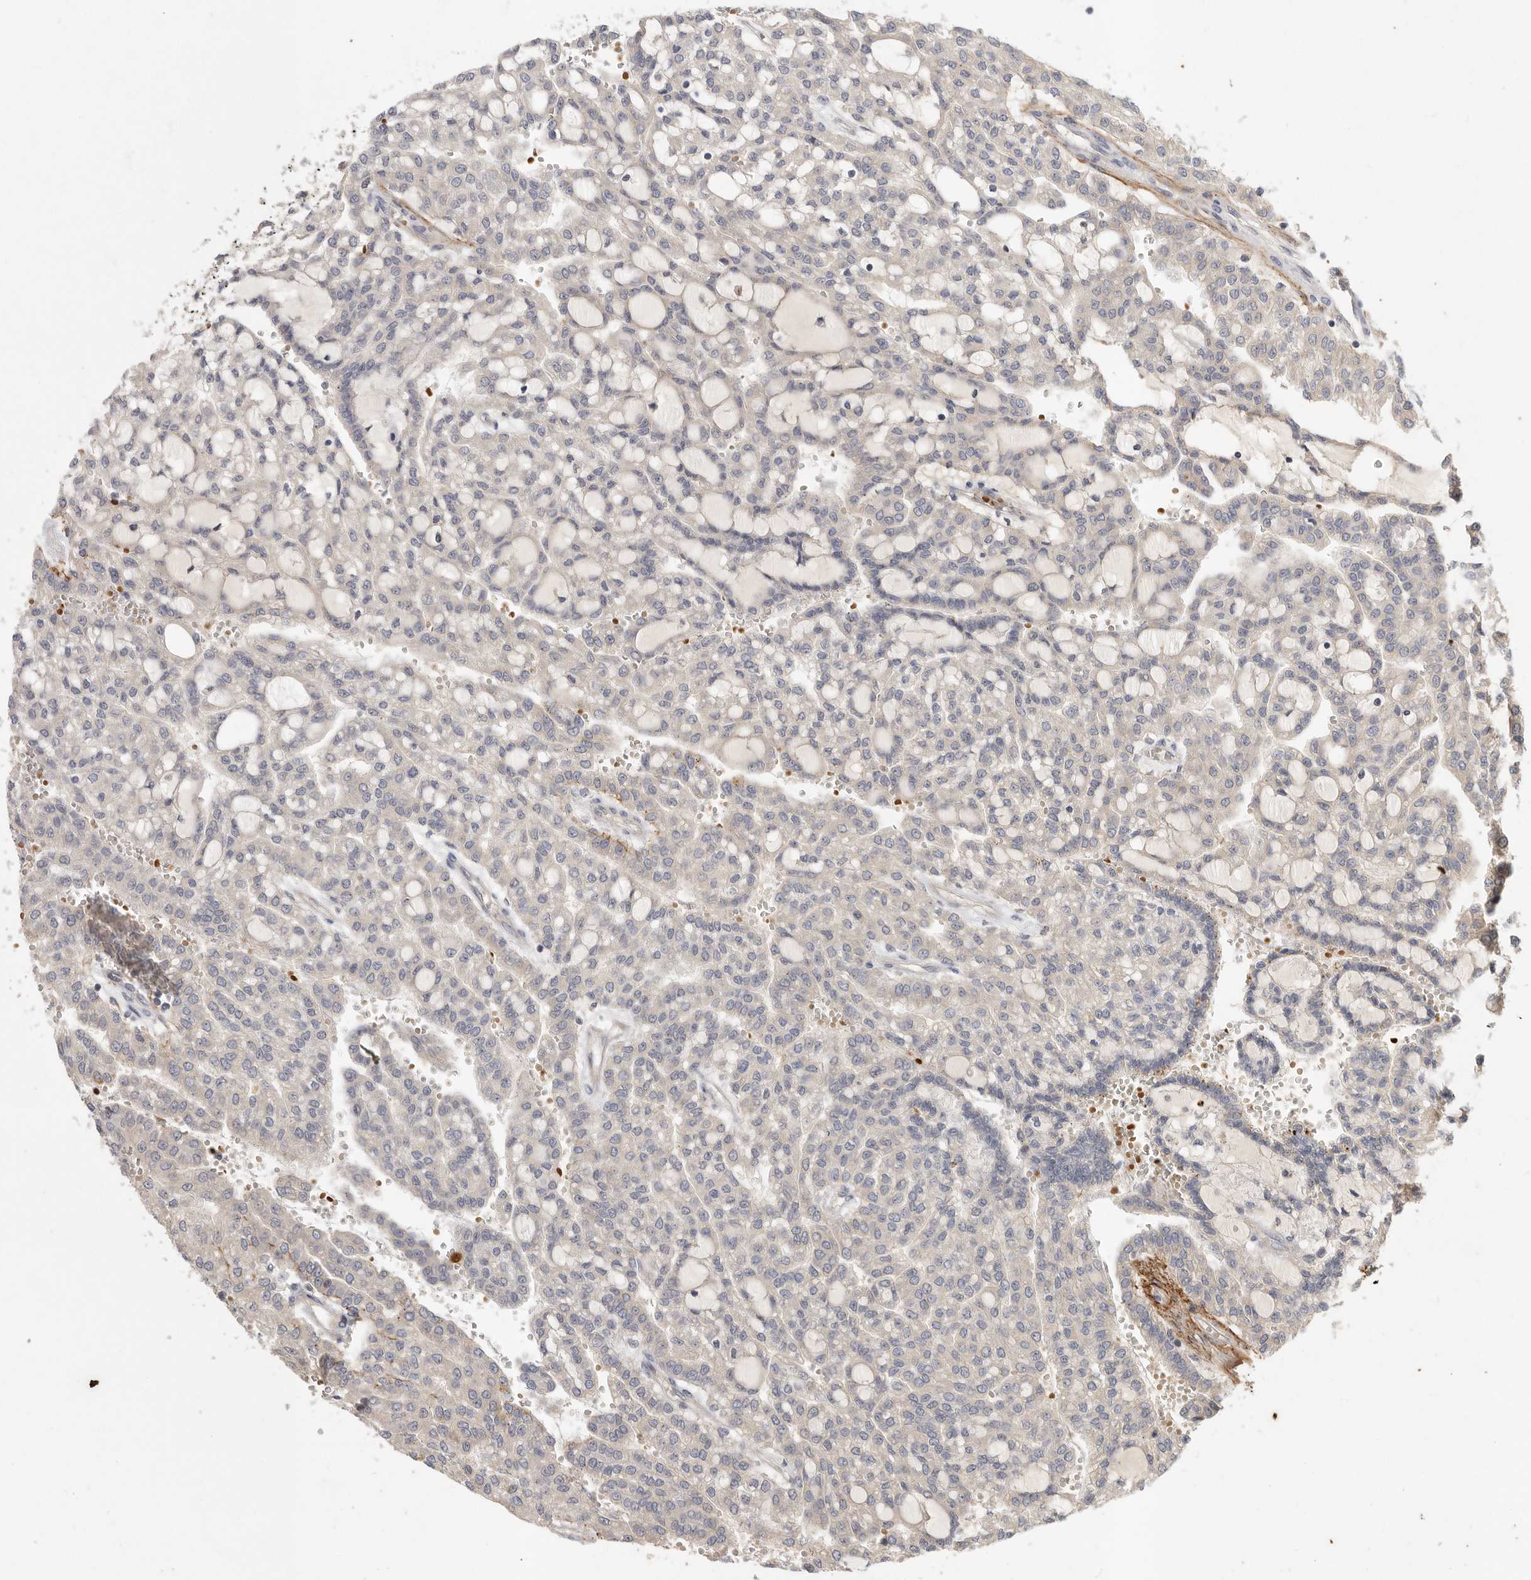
{"staining": {"intensity": "negative", "quantity": "none", "location": "none"}, "tissue": "renal cancer", "cell_type": "Tumor cells", "image_type": "cancer", "snomed": [{"axis": "morphology", "description": "Adenocarcinoma, NOS"}, {"axis": "topography", "description": "Kidney"}], "caption": "Immunohistochemical staining of renal adenocarcinoma displays no significant positivity in tumor cells.", "gene": "CFAP298", "patient": {"sex": "male", "age": 63}}